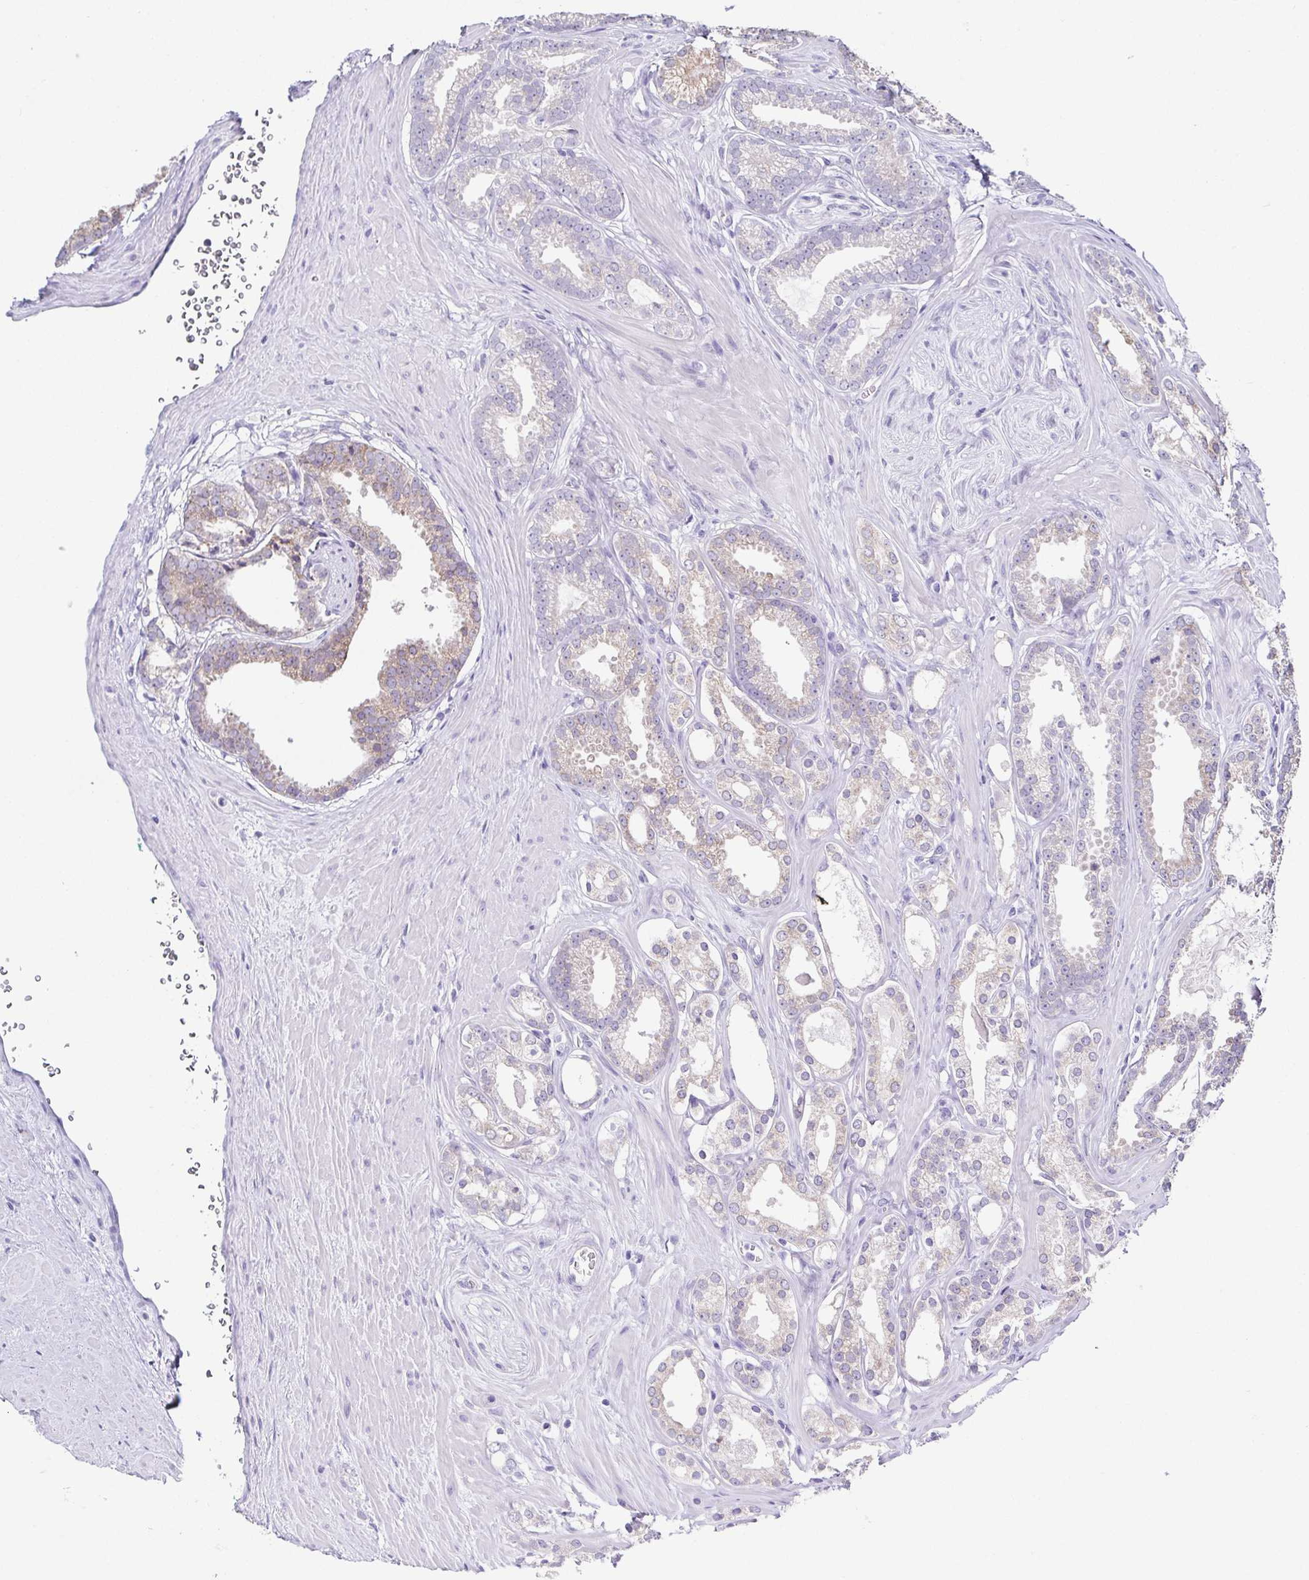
{"staining": {"intensity": "moderate", "quantity": "<25%", "location": "cytoplasmic/membranous"}, "tissue": "prostate cancer", "cell_type": "Tumor cells", "image_type": "cancer", "snomed": [{"axis": "morphology", "description": "Adenocarcinoma, Low grade"}, {"axis": "topography", "description": "Prostate"}], "caption": "Prostate low-grade adenocarcinoma stained with immunohistochemistry (IHC) exhibits moderate cytoplasmic/membranous staining in about <25% of tumor cells.", "gene": "RDH11", "patient": {"sex": "male", "age": 65}}